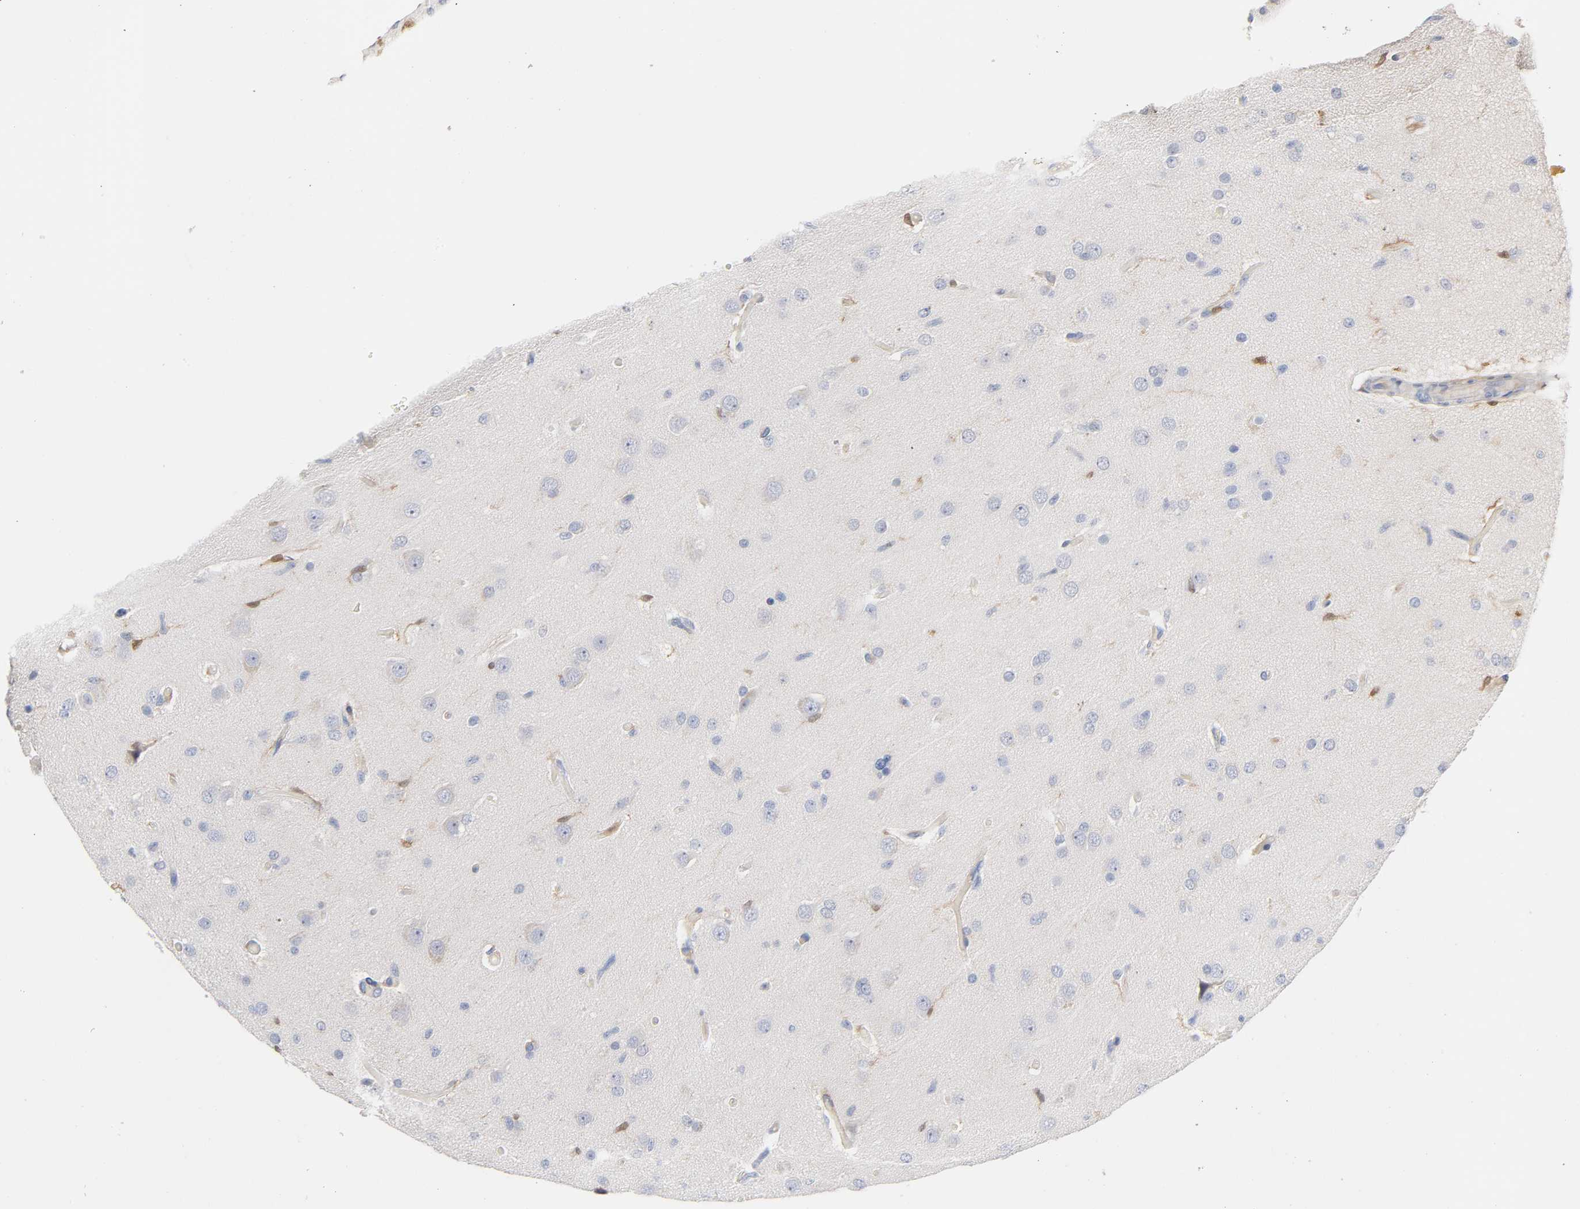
{"staining": {"intensity": "moderate", "quantity": "<25%", "location": "cytoplasmic/membranous,nuclear"}, "tissue": "glioma", "cell_type": "Tumor cells", "image_type": "cancer", "snomed": [{"axis": "morphology", "description": "Glioma, malignant, High grade"}, {"axis": "topography", "description": "Brain"}], "caption": "Brown immunohistochemical staining in glioma shows moderate cytoplasmic/membranous and nuclear positivity in approximately <25% of tumor cells.", "gene": "IL18", "patient": {"sex": "male", "age": 33}}